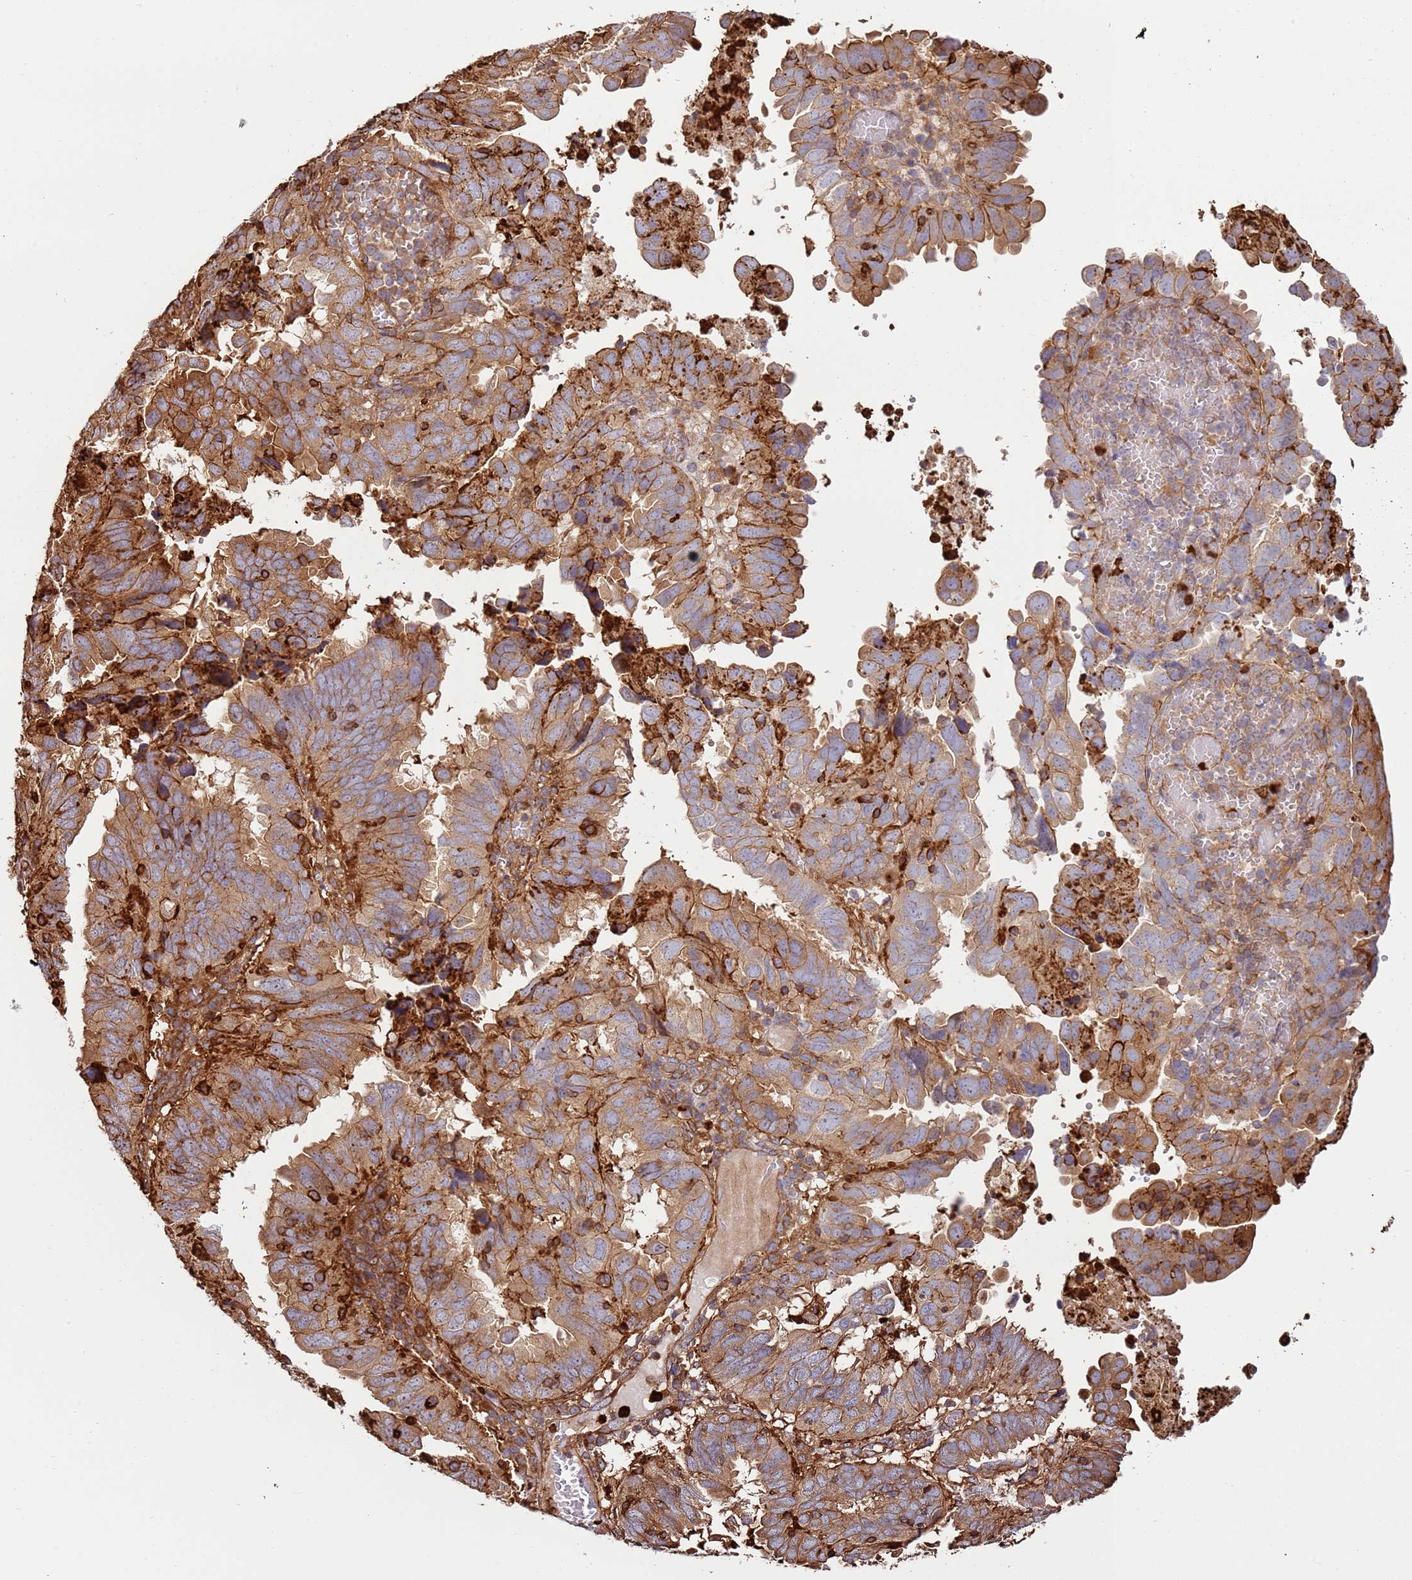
{"staining": {"intensity": "moderate", "quantity": "25%-75%", "location": "cytoplasmic/membranous"}, "tissue": "endometrial cancer", "cell_type": "Tumor cells", "image_type": "cancer", "snomed": [{"axis": "morphology", "description": "Adenocarcinoma, NOS"}, {"axis": "topography", "description": "Uterus"}], "caption": "Endometrial cancer tissue shows moderate cytoplasmic/membranous staining in about 25%-75% of tumor cells, visualized by immunohistochemistry.", "gene": "NDUFAF4", "patient": {"sex": "female", "age": 77}}